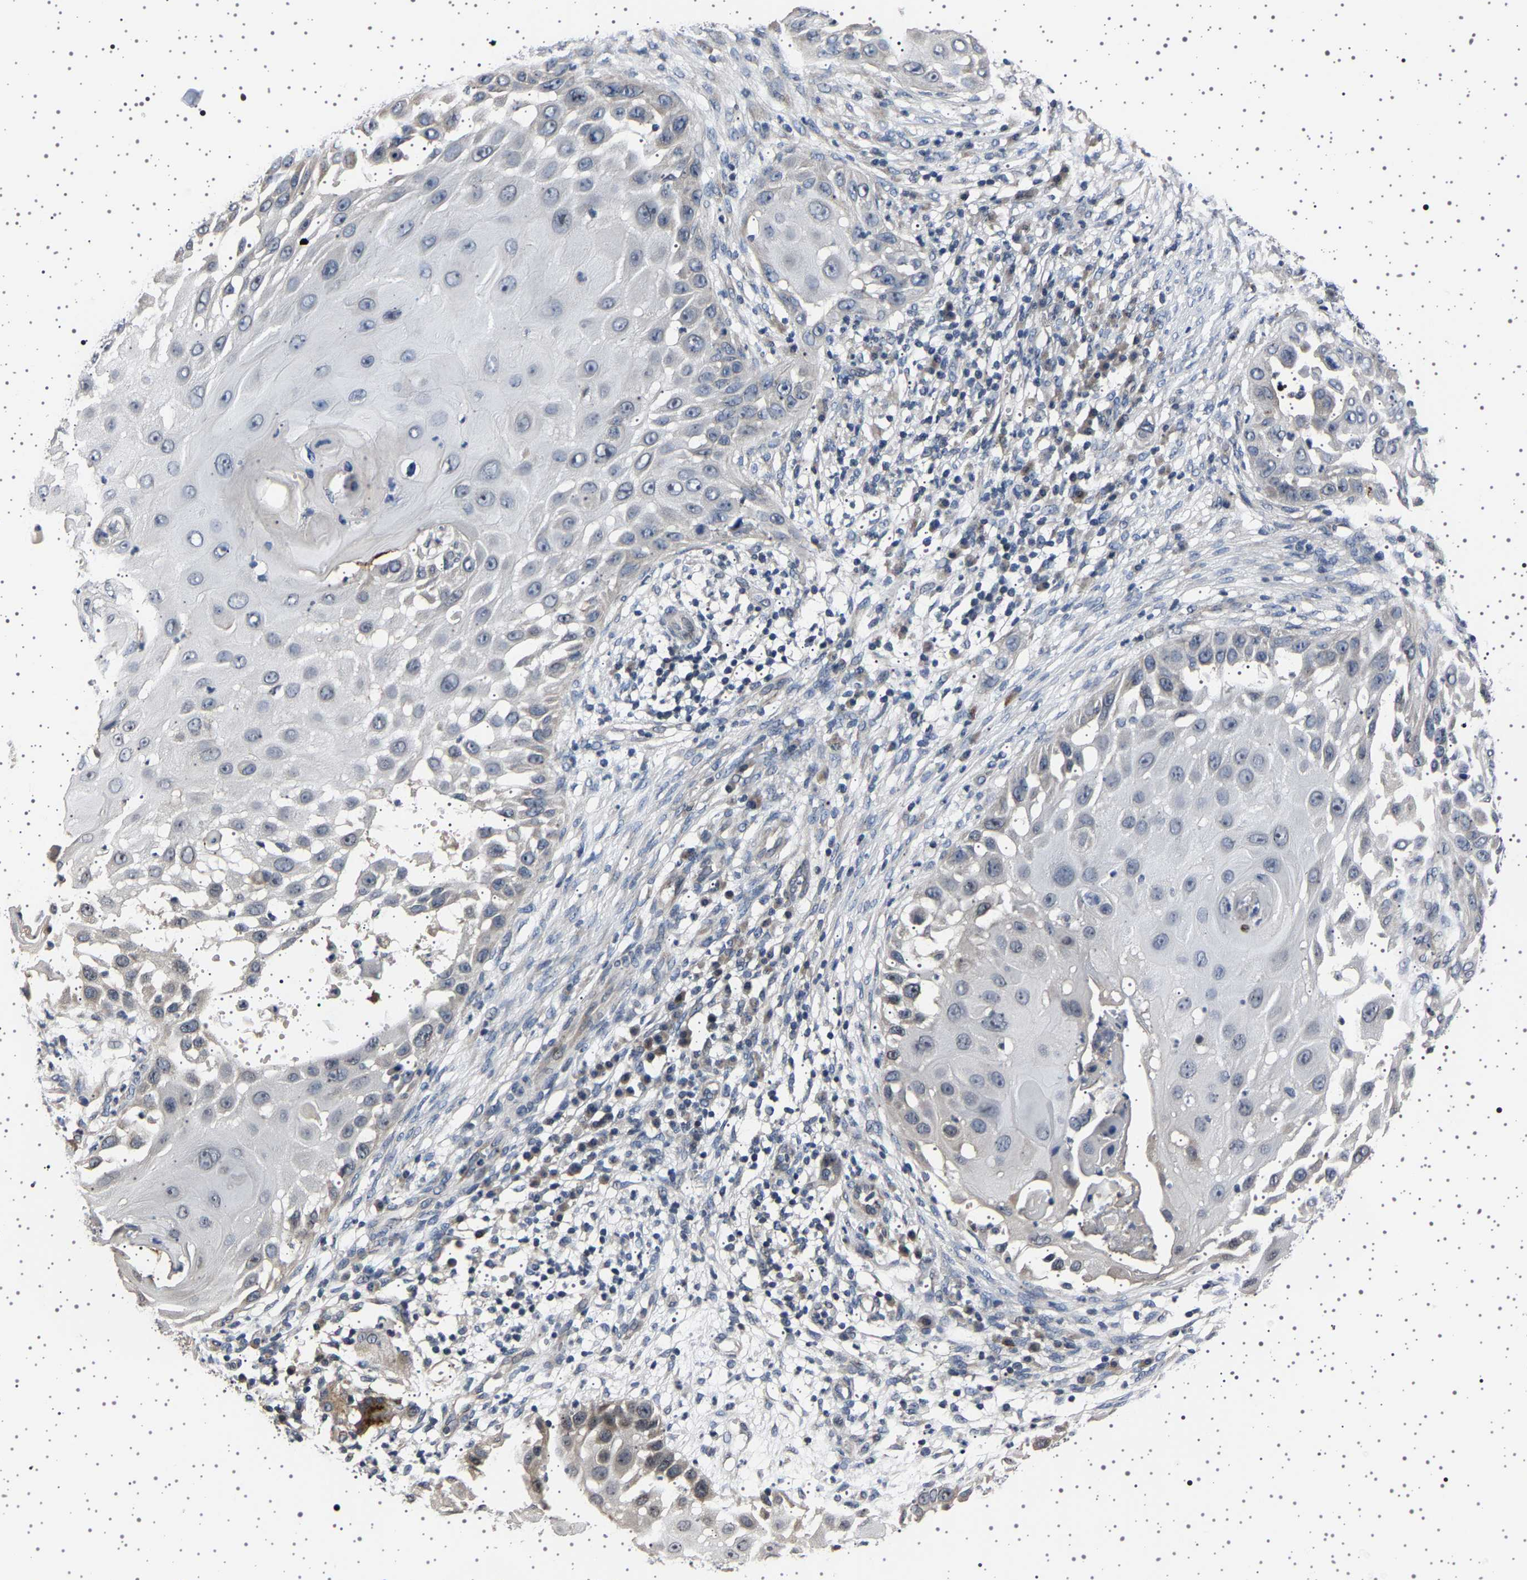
{"staining": {"intensity": "negative", "quantity": "none", "location": "none"}, "tissue": "skin cancer", "cell_type": "Tumor cells", "image_type": "cancer", "snomed": [{"axis": "morphology", "description": "Squamous cell carcinoma, NOS"}, {"axis": "topography", "description": "Skin"}], "caption": "Tumor cells are negative for brown protein staining in squamous cell carcinoma (skin).", "gene": "IL10RB", "patient": {"sex": "female", "age": 44}}